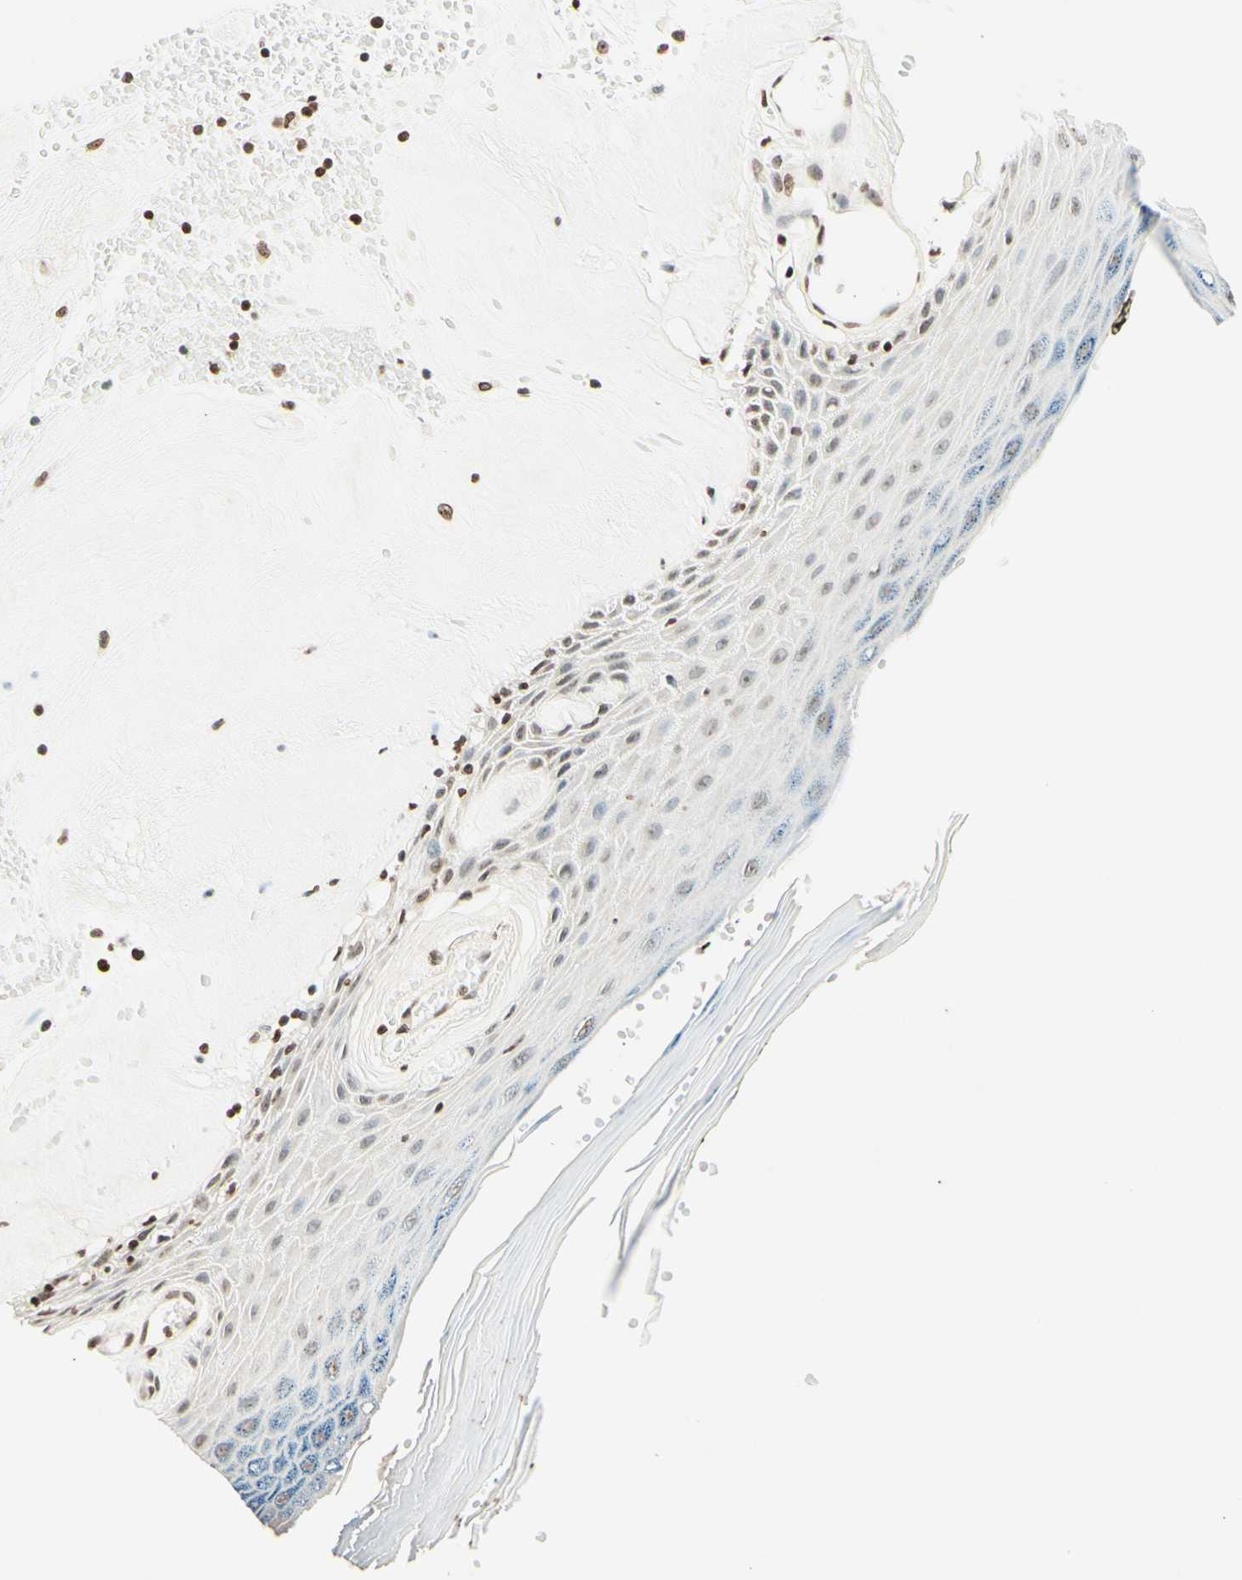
{"staining": {"intensity": "moderate", "quantity": "25%-75%", "location": "nuclear"}, "tissue": "skin", "cell_type": "Epidermal cells", "image_type": "normal", "snomed": [{"axis": "morphology", "description": "Normal tissue, NOS"}, {"axis": "morphology", "description": "Inflammation, NOS"}, {"axis": "topography", "description": "Vulva"}], "caption": "Immunohistochemistry (IHC) of unremarkable skin demonstrates medium levels of moderate nuclear expression in approximately 25%-75% of epidermal cells. (DAB (3,3'-diaminobenzidine) IHC, brown staining for protein, blue staining for nuclei).", "gene": "MSH2", "patient": {"sex": "female", "age": 84}}